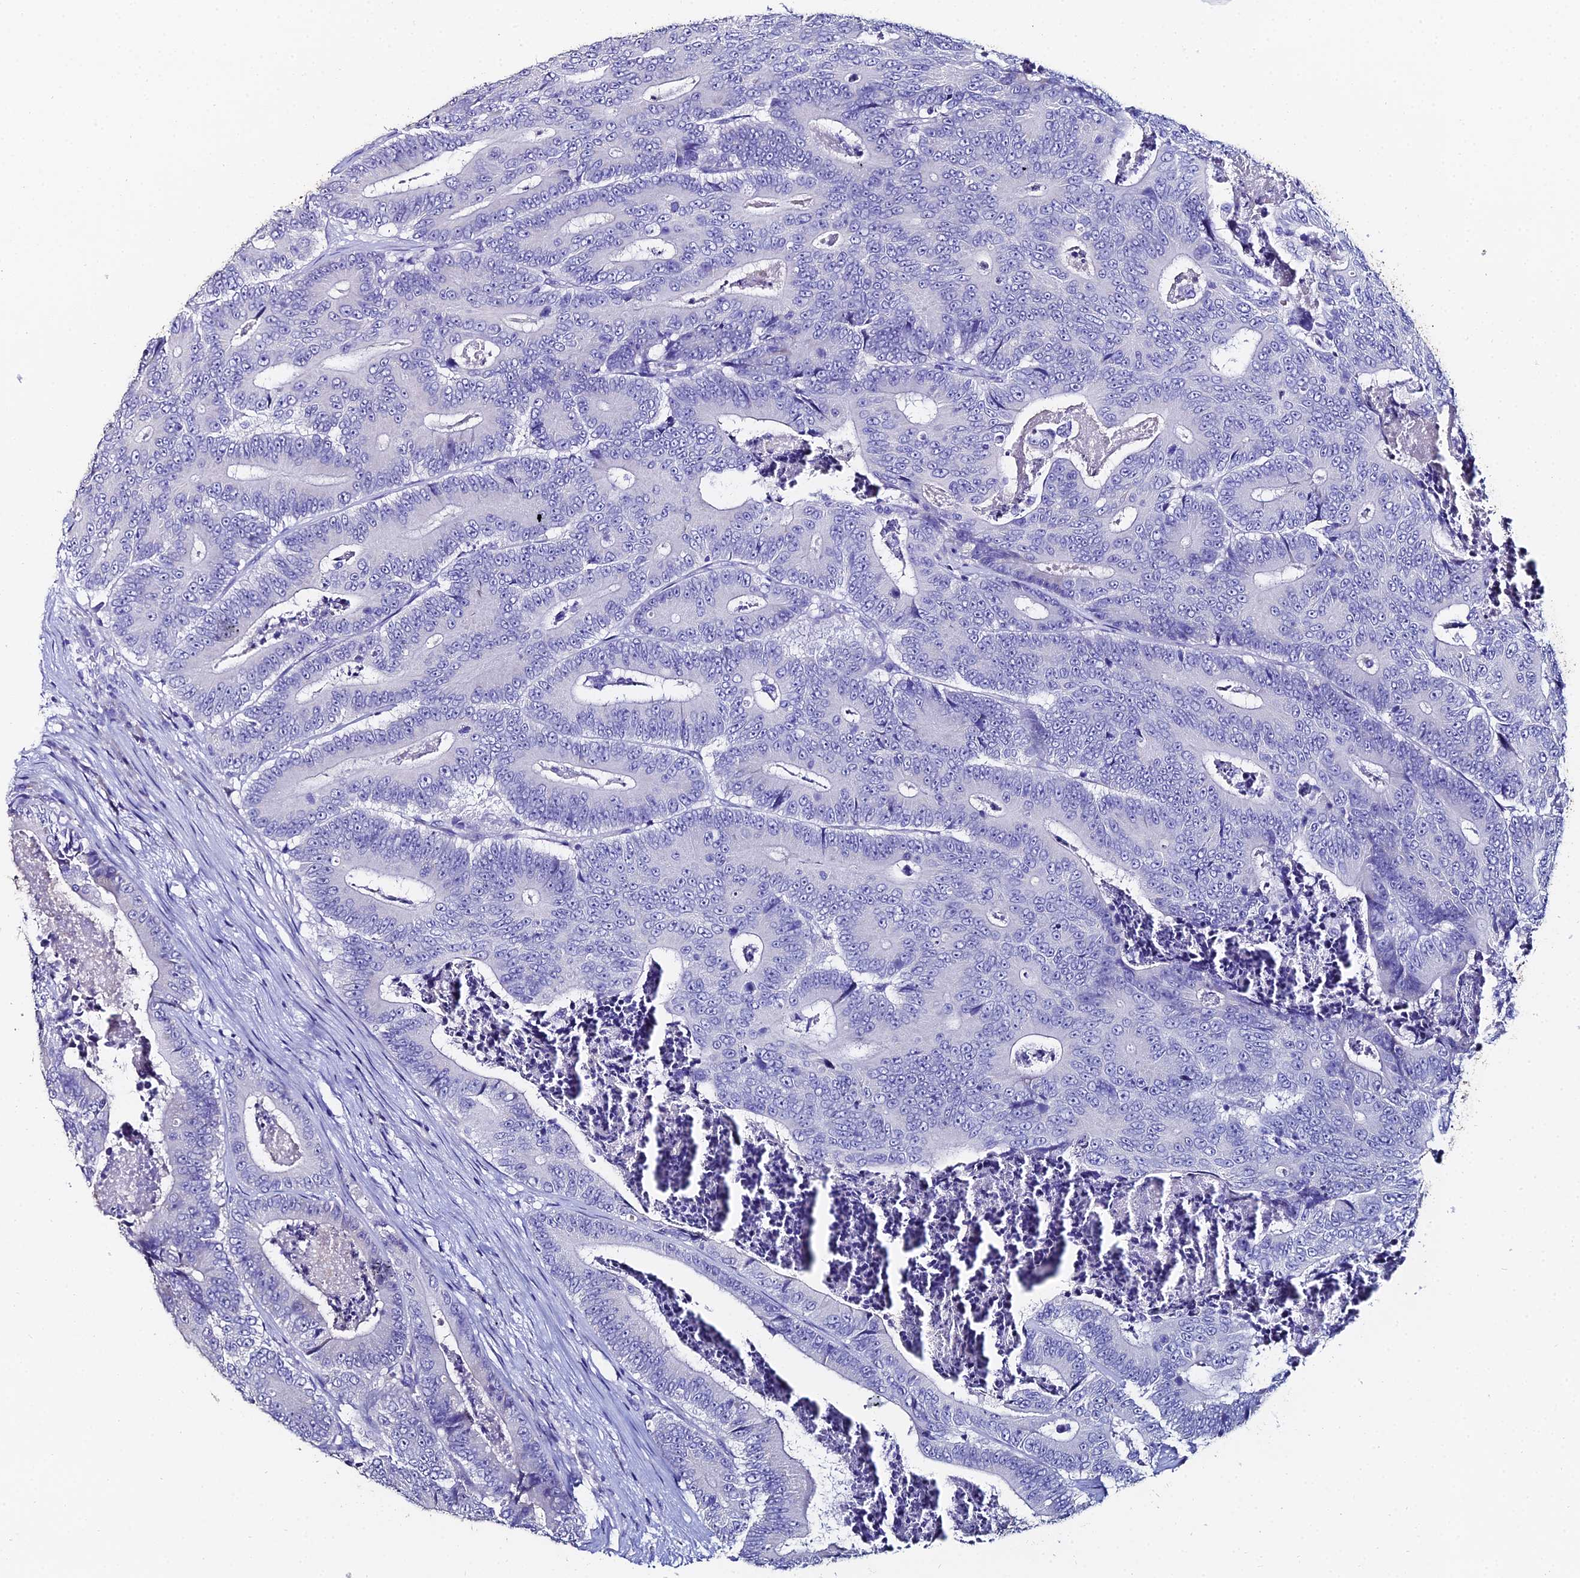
{"staining": {"intensity": "negative", "quantity": "none", "location": "none"}, "tissue": "colorectal cancer", "cell_type": "Tumor cells", "image_type": "cancer", "snomed": [{"axis": "morphology", "description": "Adenocarcinoma, NOS"}, {"axis": "topography", "description": "Colon"}], "caption": "This is an immunohistochemistry image of adenocarcinoma (colorectal). There is no positivity in tumor cells.", "gene": "ESRRG", "patient": {"sex": "male", "age": 83}}